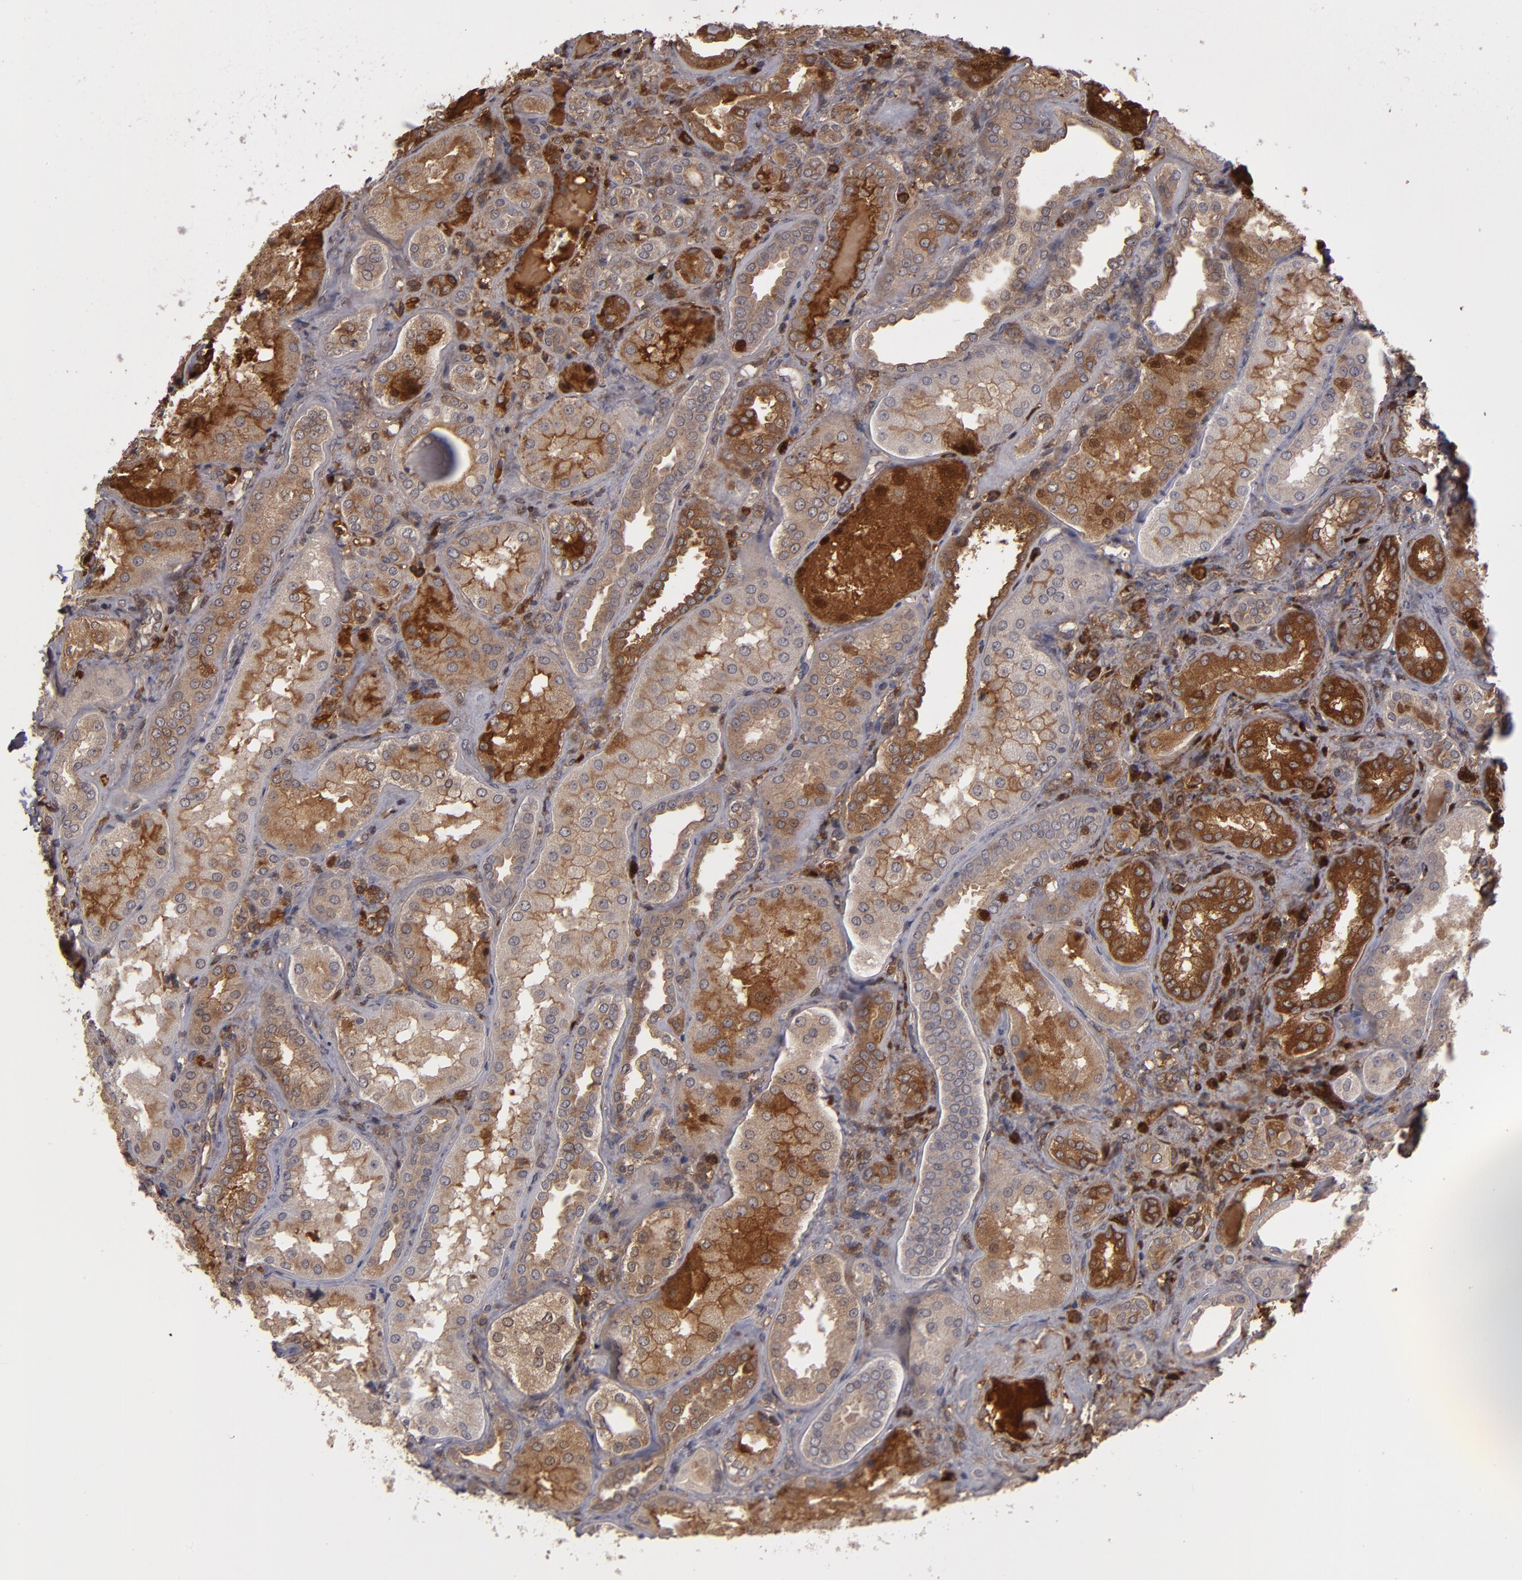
{"staining": {"intensity": "weak", "quantity": "25%-75%", "location": "cytoplasmic/membranous"}, "tissue": "kidney", "cell_type": "Cells in glomeruli", "image_type": "normal", "snomed": [{"axis": "morphology", "description": "Normal tissue, NOS"}, {"axis": "topography", "description": "Kidney"}], "caption": "Weak cytoplasmic/membranous staining for a protein is identified in about 25%-75% of cells in glomeruli of benign kidney using immunohistochemistry.", "gene": "SERPINA7", "patient": {"sex": "female", "age": 56}}